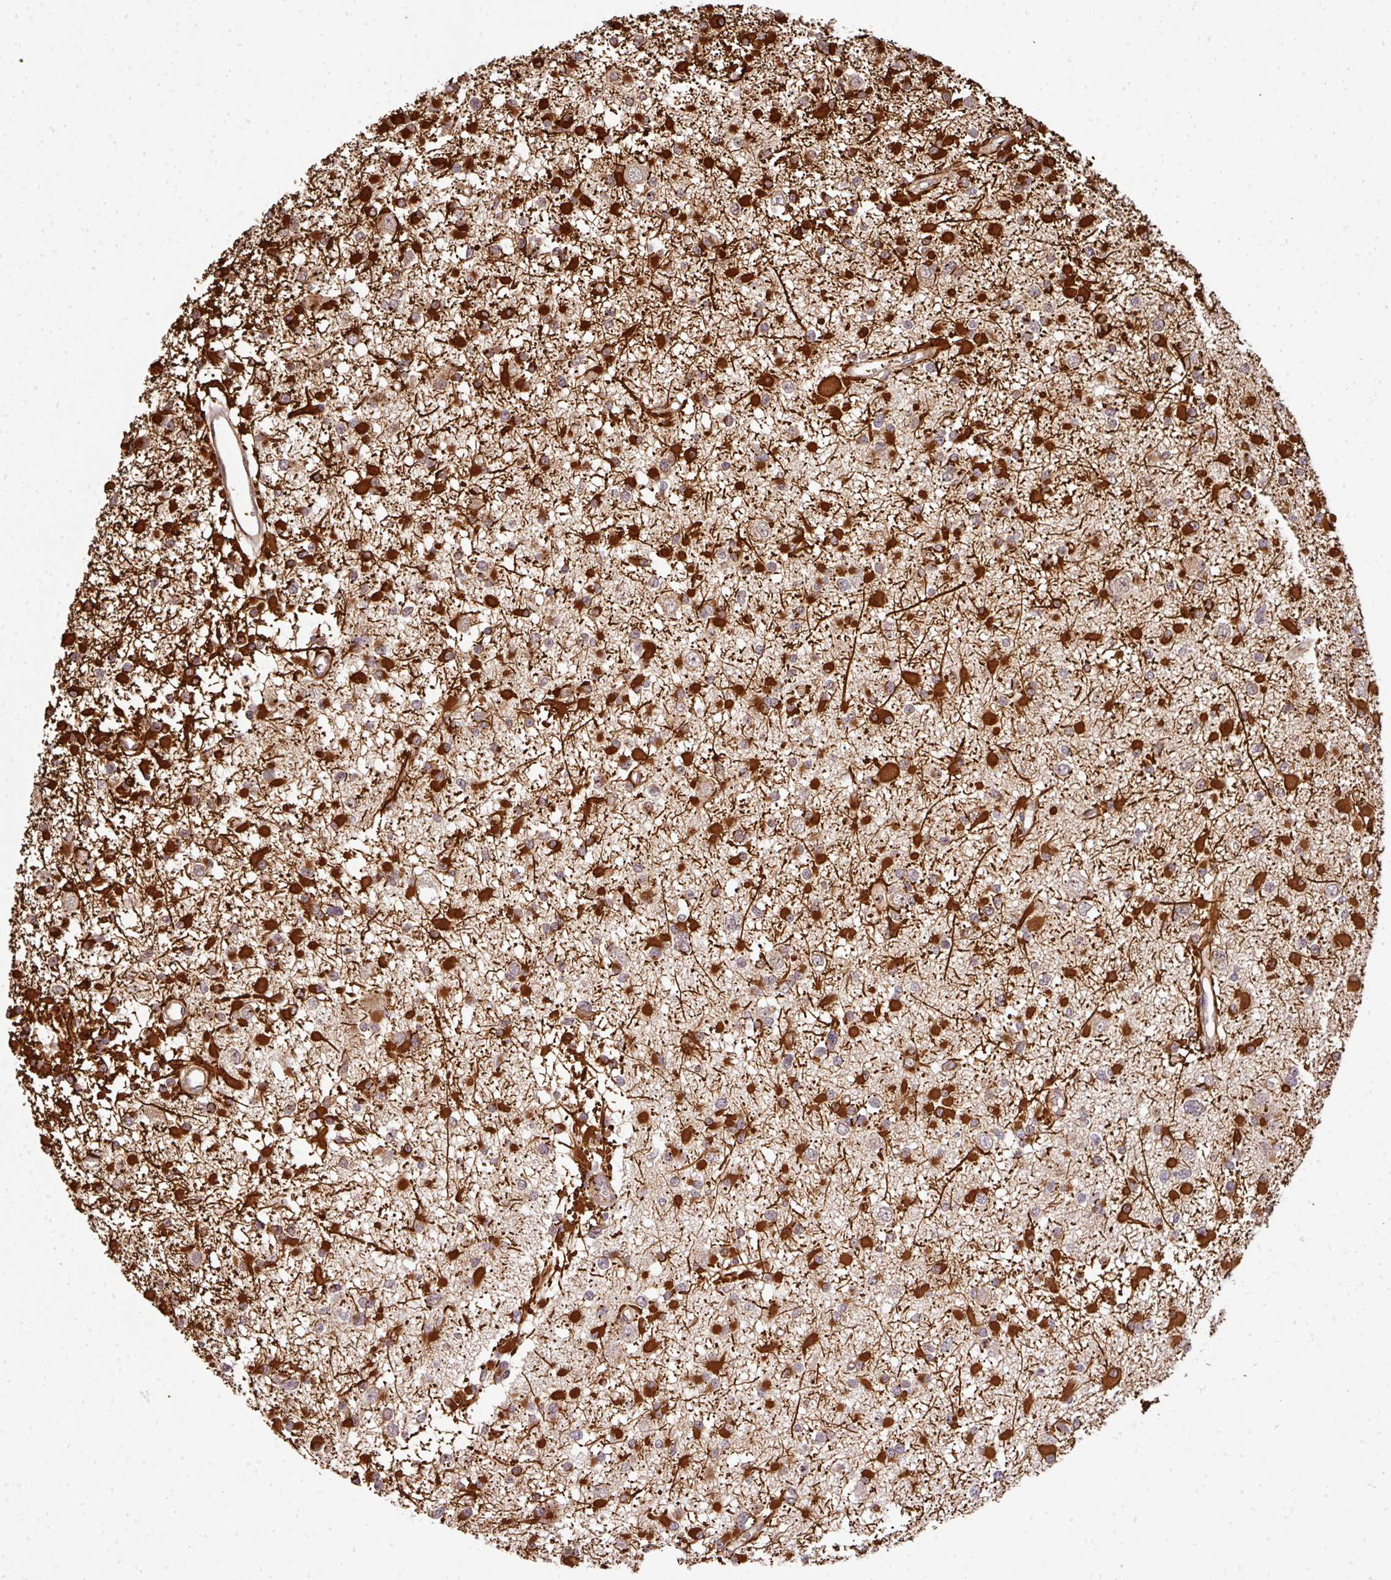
{"staining": {"intensity": "strong", "quantity": ">75%", "location": "cytoplasmic/membranous"}, "tissue": "glioma", "cell_type": "Tumor cells", "image_type": "cancer", "snomed": [{"axis": "morphology", "description": "Glioma, malignant, Low grade"}, {"axis": "topography", "description": "Brain"}], "caption": "Immunohistochemistry micrograph of glioma stained for a protein (brown), which demonstrates high levels of strong cytoplasmic/membranous positivity in about >75% of tumor cells.", "gene": "ARPIN", "patient": {"sex": "female", "age": 22}}